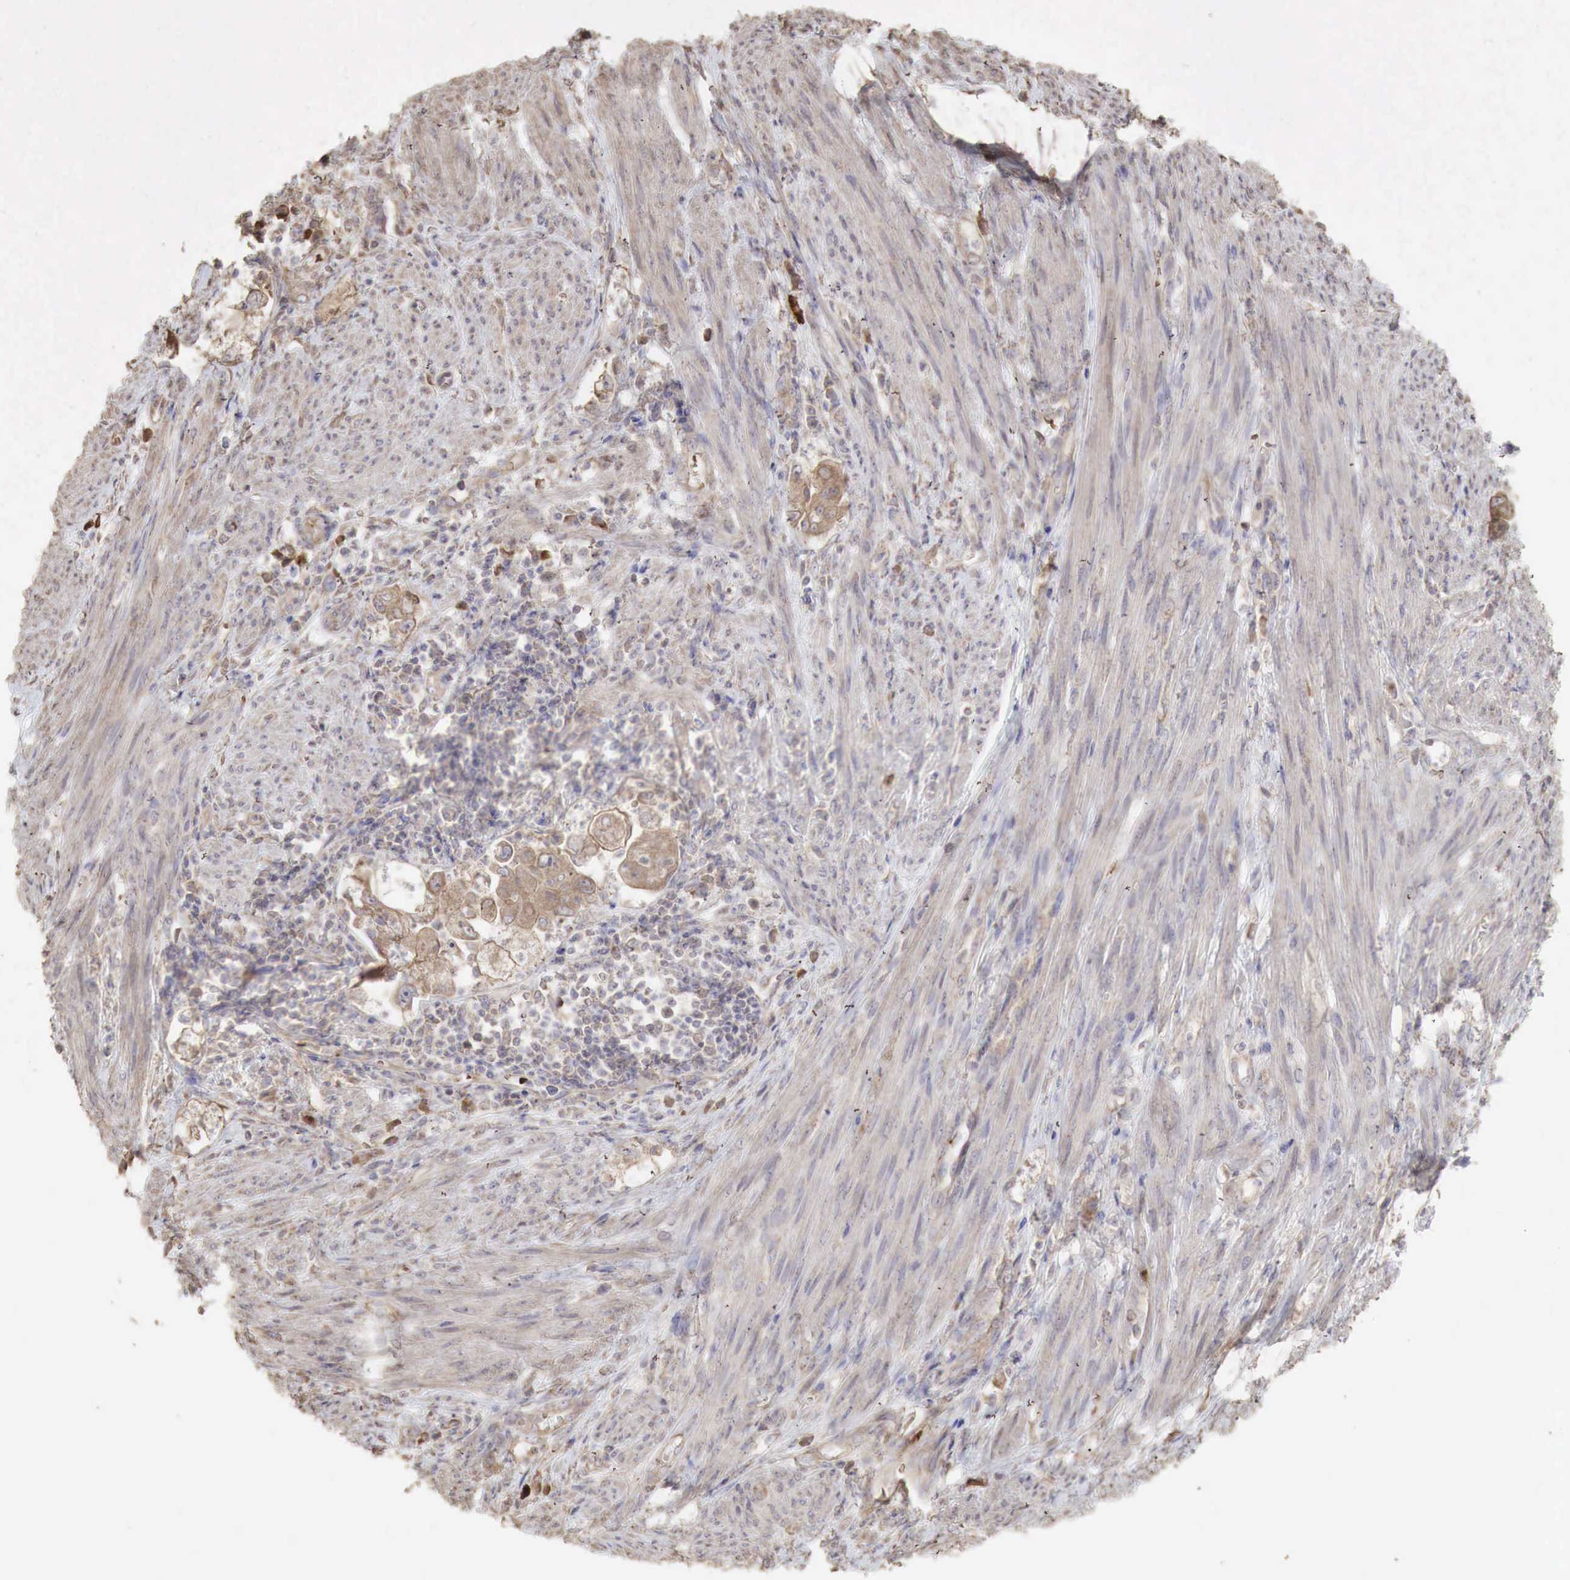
{"staining": {"intensity": "weak", "quantity": ">75%", "location": "cytoplasmic/membranous"}, "tissue": "endometrial cancer", "cell_type": "Tumor cells", "image_type": "cancer", "snomed": [{"axis": "morphology", "description": "Adenocarcinoma, NOS"}, {"axis": "topography", "description": "Endometrium"}], "caption": "Endometrial cancer stained with a brown dye exhibits weak cytoplasmic/membranous positive expression in about >75% of tumor cells.", "gene": "PABPC5", "patient": {"sex": "female", "age": 75}}